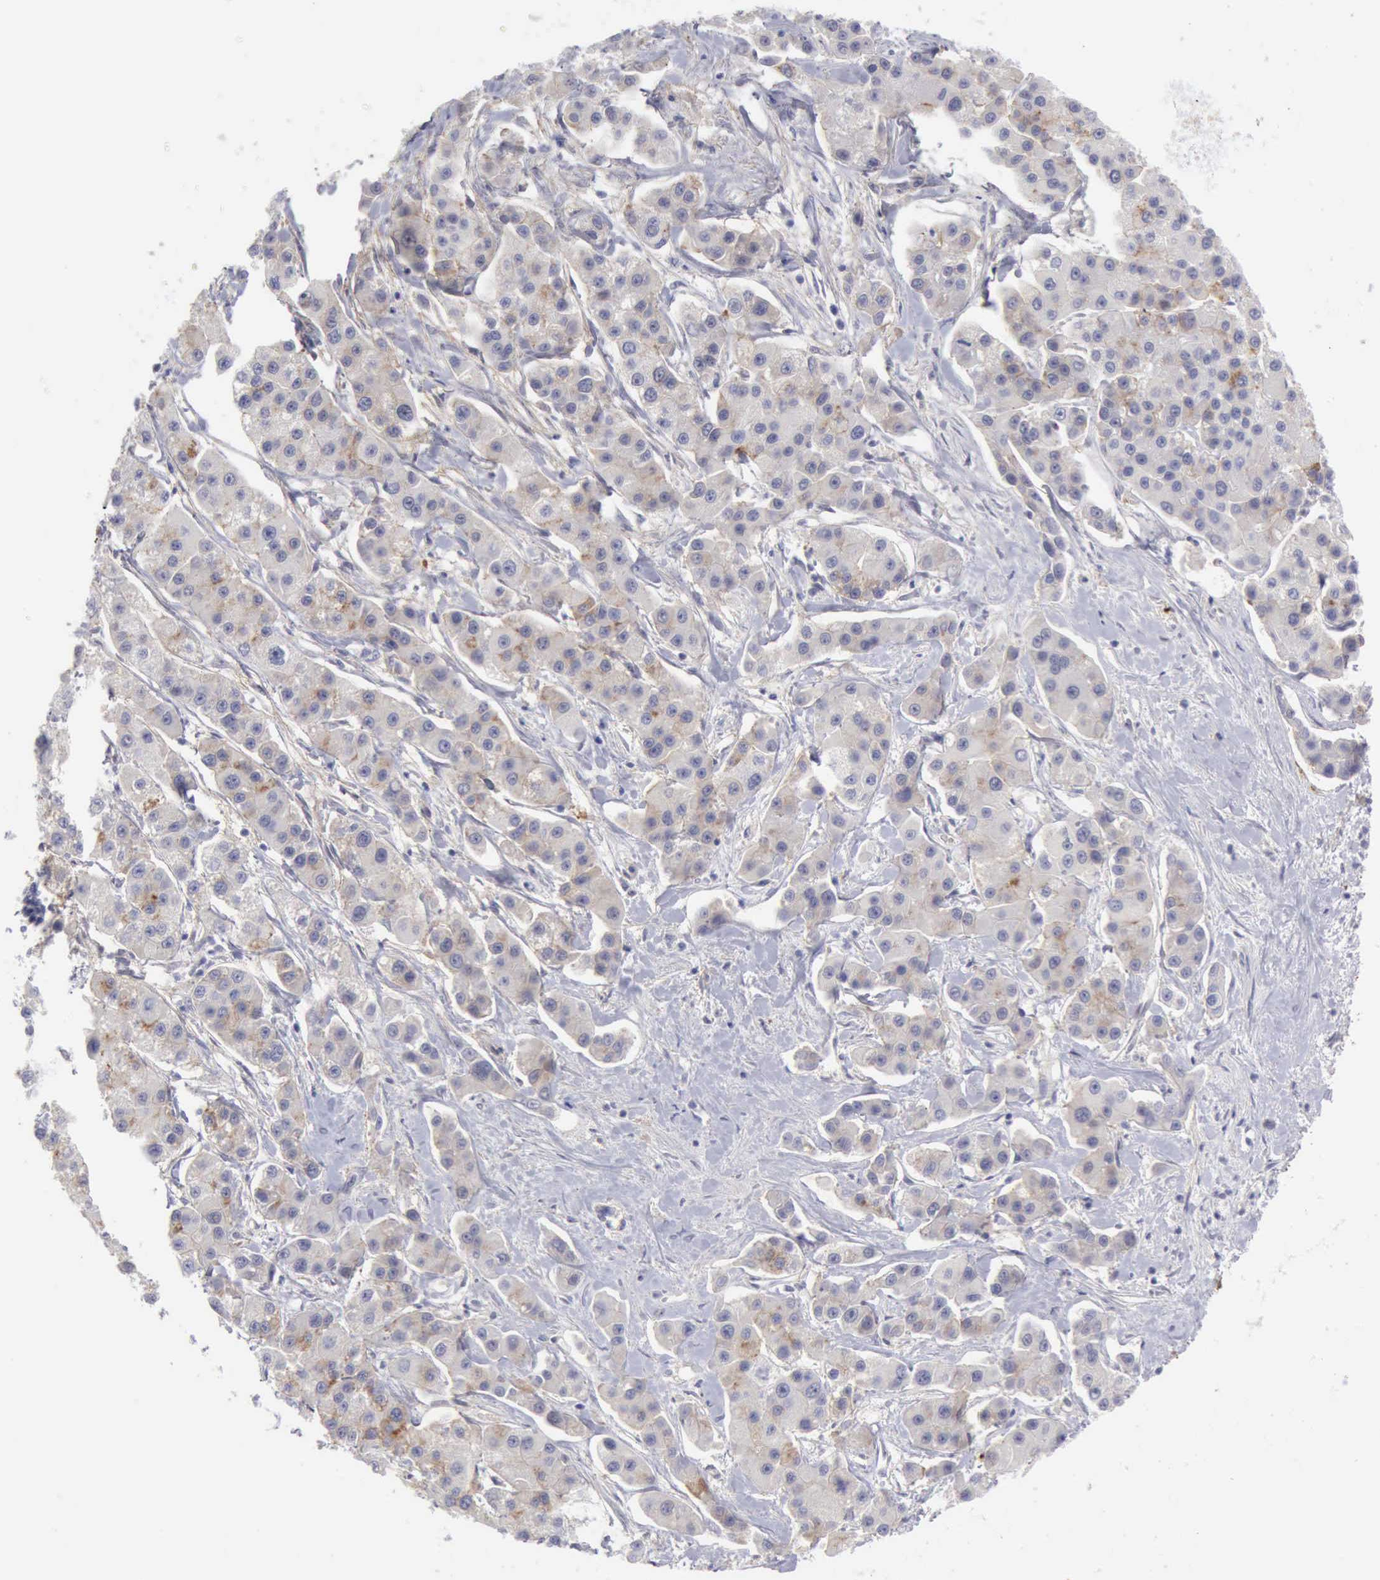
{"staining": {"intensity": "weak", "quantity": "<25%", "location": "cytoplasmic/membranous"}, "tissue": "liver cancer", "cell_type": "Tumor cells", "image_type": "cancer", "snomed": [{"axis": "morphology", "description": "Carcinoma, Hepatocellular, NOS"}, {"axis": "topography", "description": "Liver"}], "caption": "Immunohistochemical staining of liver cancer displays no significant staining in tumor cells. (DAB IHC with hematoxylin counter stain).", "gene": "TFRC", "patient": {"sex": "female", "age": 85}}